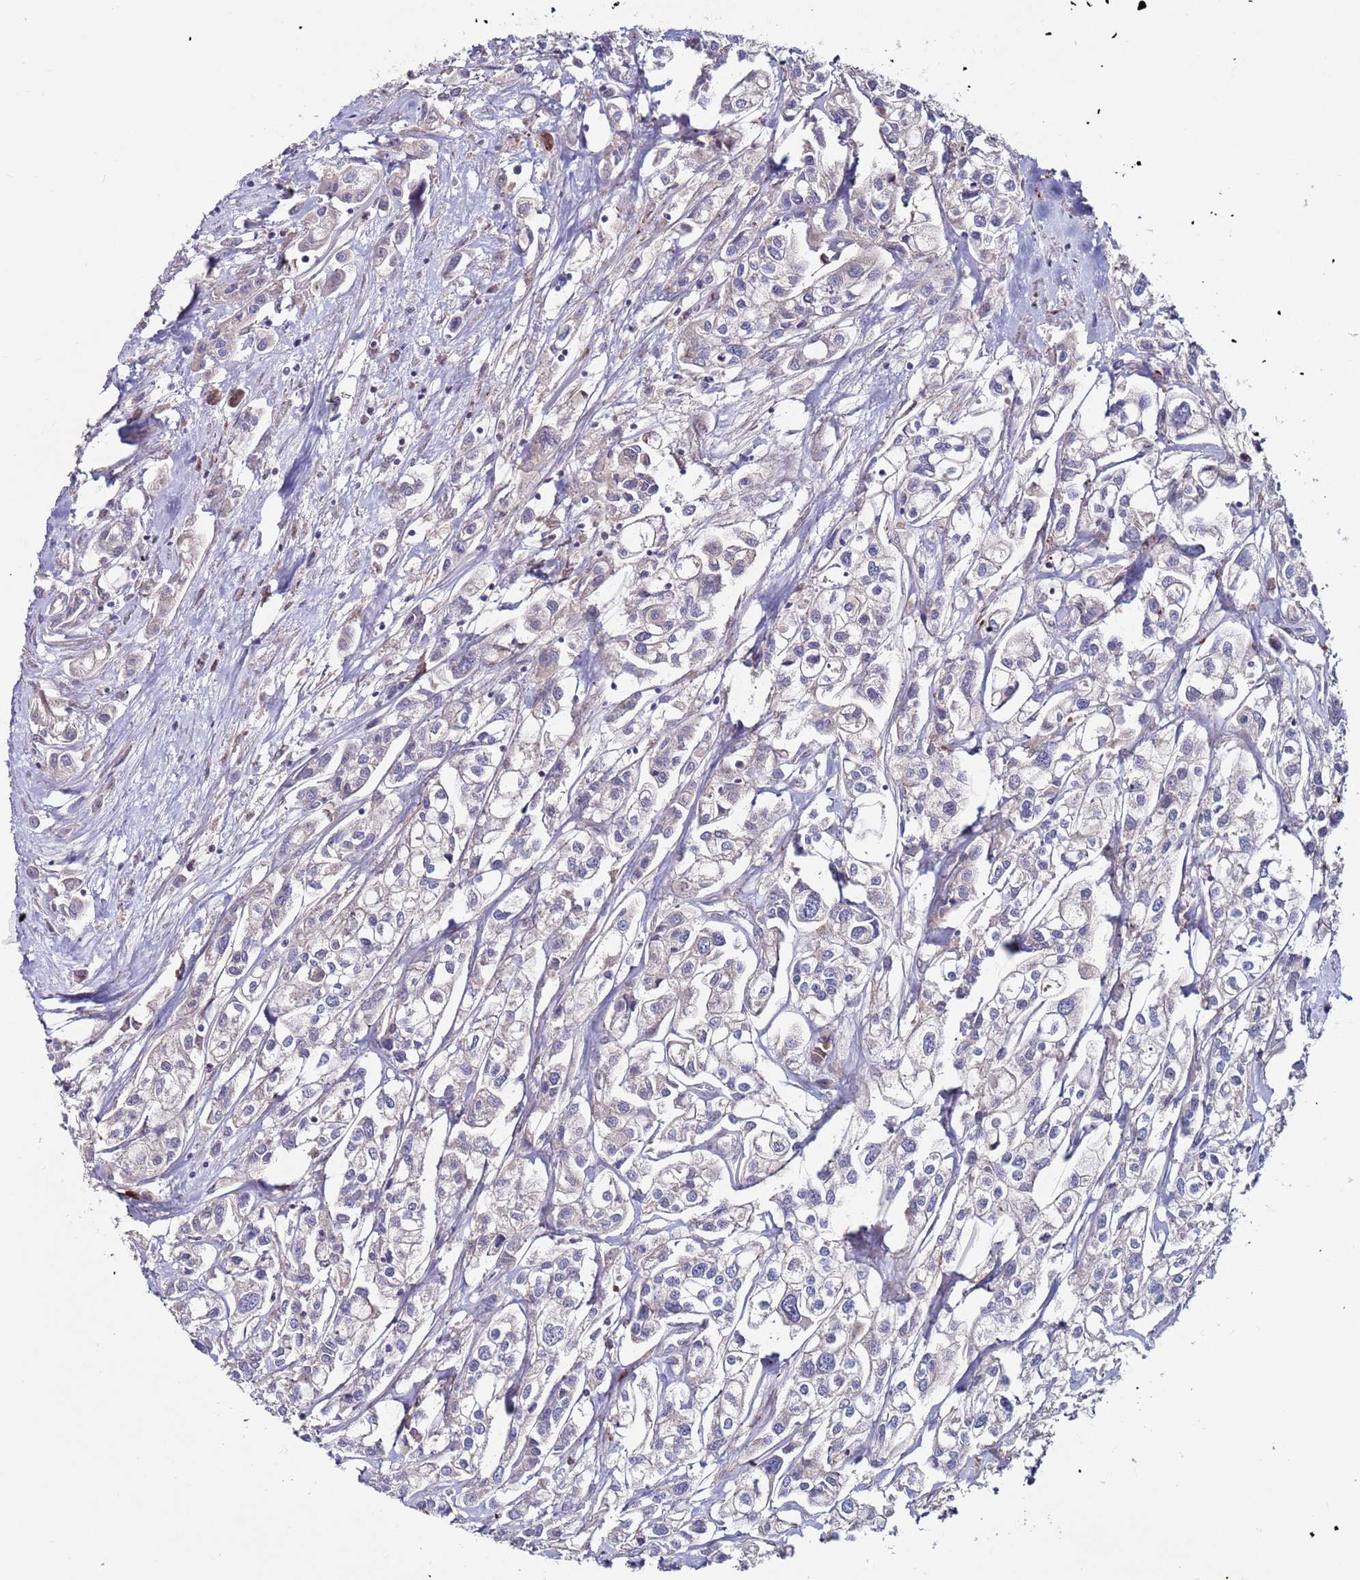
{"staining": {"intensity": "negative", "quantity": "none", "location": "none"}, "tissue": "urothelial cancer", "cell_type": "Tumor cells", "image_type": "cancer", "snomed": [{"axis": "morphology", "description": "Urothelial carcinoma, High grade"}, {"axis": "topography", "description": "Urinary bladder"}], "caption": "An immunohistochemistry photomicrograph of urothelial carcinoma (high-grade) is shown. There is no staining in tumor cells of urothelial carcinoma (high-grade). Nuclei are stained in blue.", "gene": "FBXO27", "patient": {"sex": "male", "age": 67}}